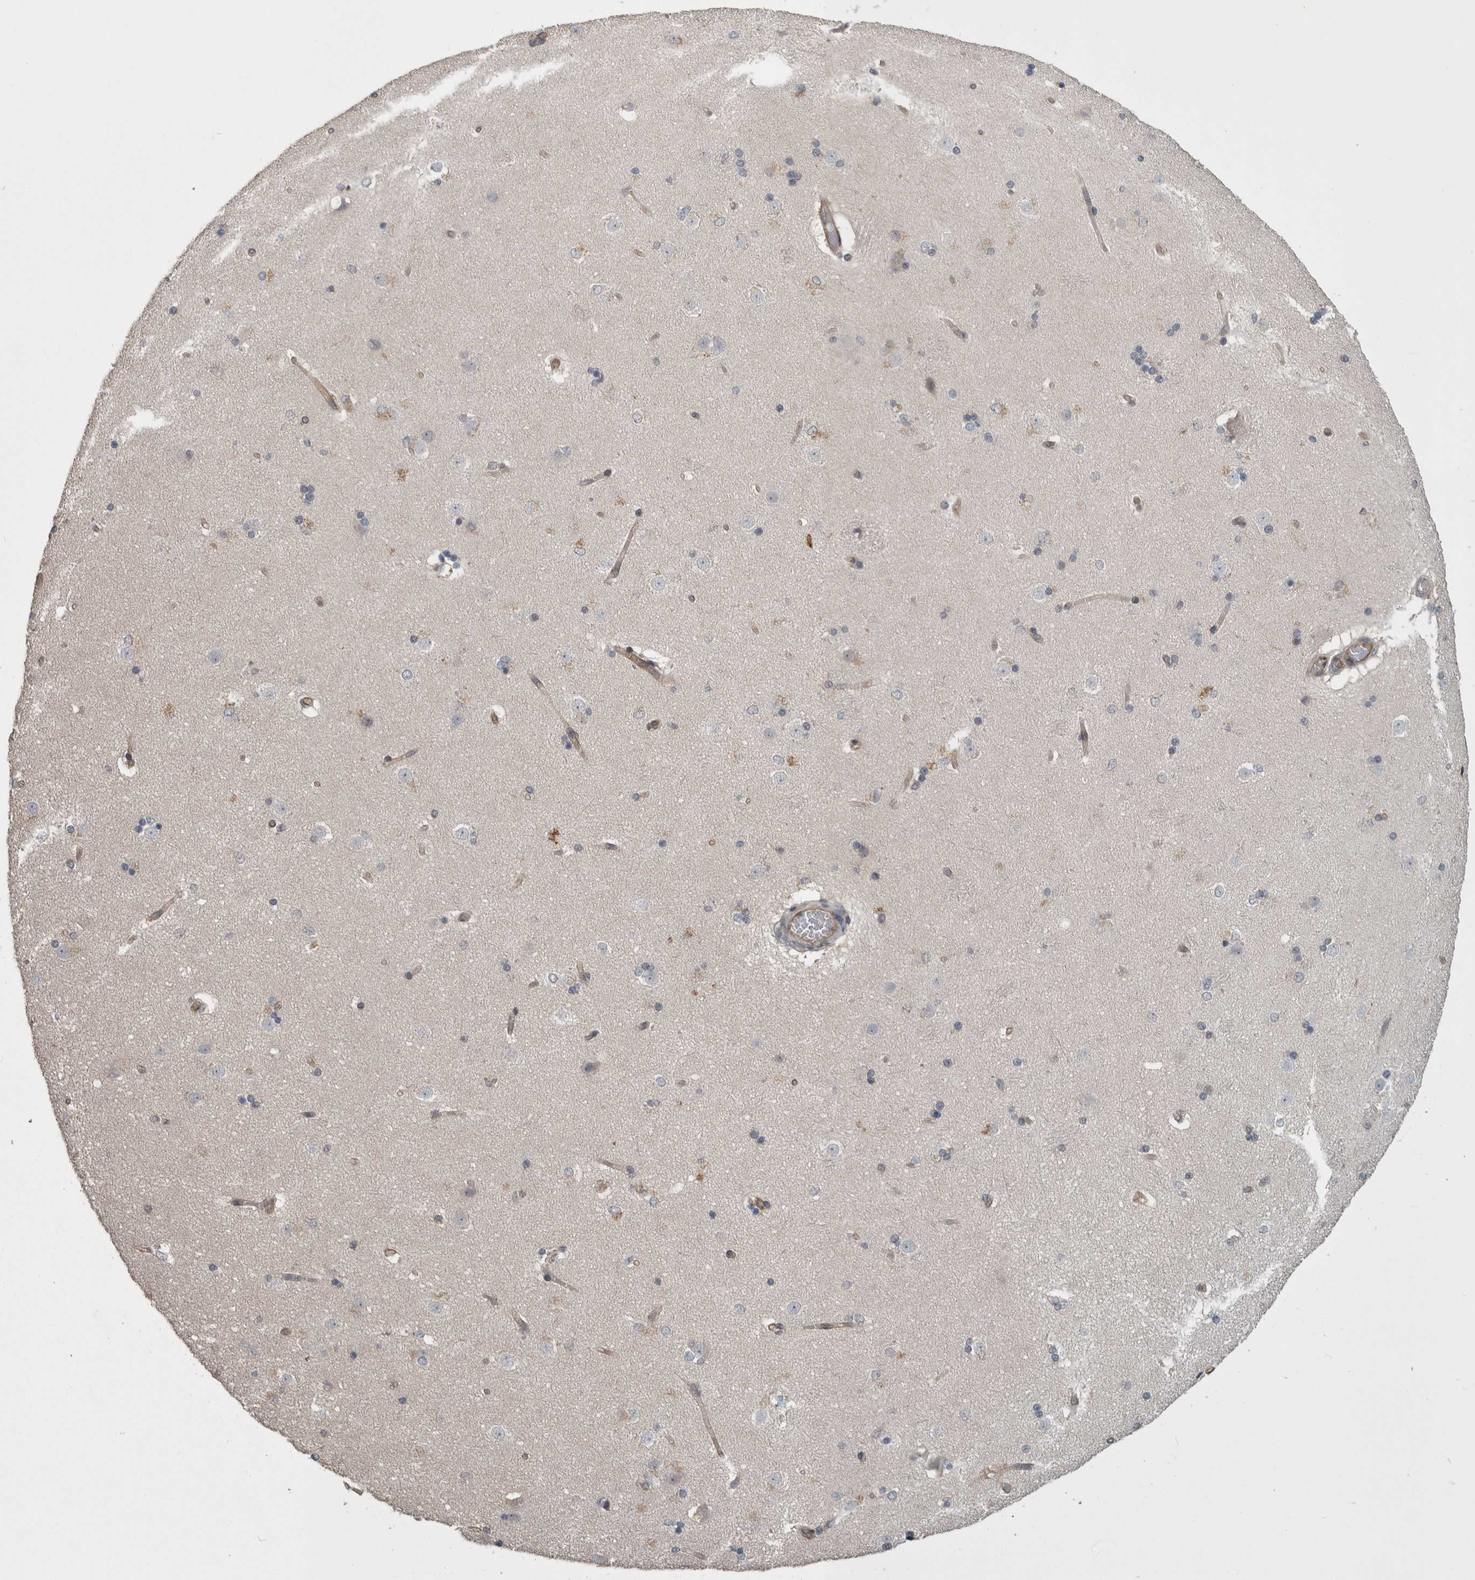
{"staining": {"intensity": "negative", "quantity": "none", "location": "none"}, "tissue": "caudate", "cell_type": "Glial cells", "image_type": "normal", "snomed": [{"axis": "morphology", "description": "Normal tissue, NOS"}, {"axis": "topography", "description": "Lateral ventricle wall"}], "caption": "Immunohistochemical staining of unremarkable caudate displays no significant positivity in glial cells. (IHC, brightfield microscopy, high magnification).", "gene": "PRDM4", "patient": {"sex": "female", "age": 19}}